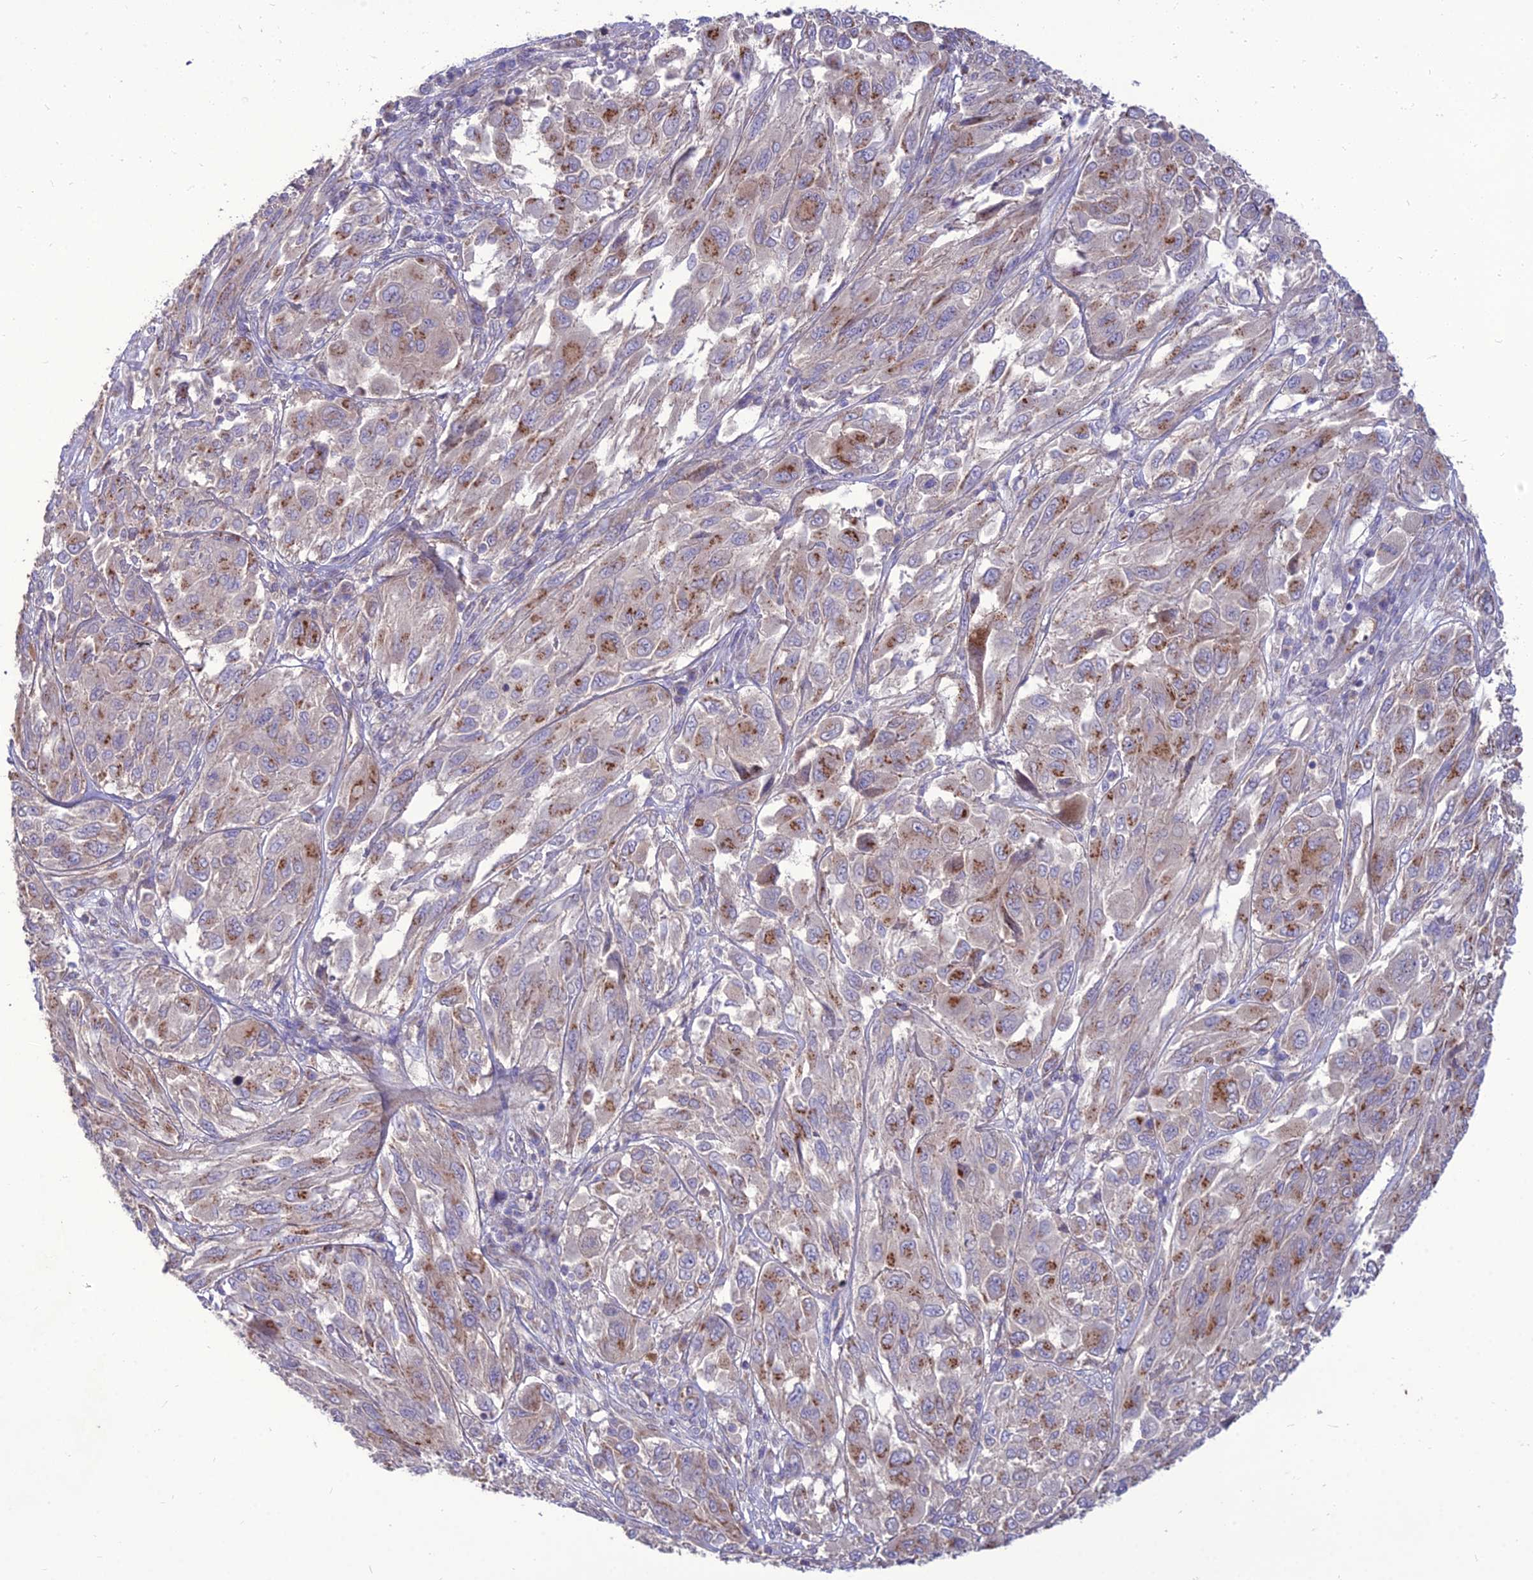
{"staining": {"intensity": "moderate", "quantity": "25%-75%", "location": "cytoplasmic/membranous"}, "tissue": "melanoma", "cell_type": "Tumor cells", "image_type": "cancer", "snomed": [{"axis": "morphology", "description": "Malignant melanoma, NOS"}, {"axis": "topography", "description": "Skin"}], "caption": "This is a histology image of immunohistochemistry staining of melanoma, which shows moderate staining in the cytoplasmic/membranous of tumor cells.", "gene": "SPRYD7", "patient": {"sex": "female", "age": 91}}